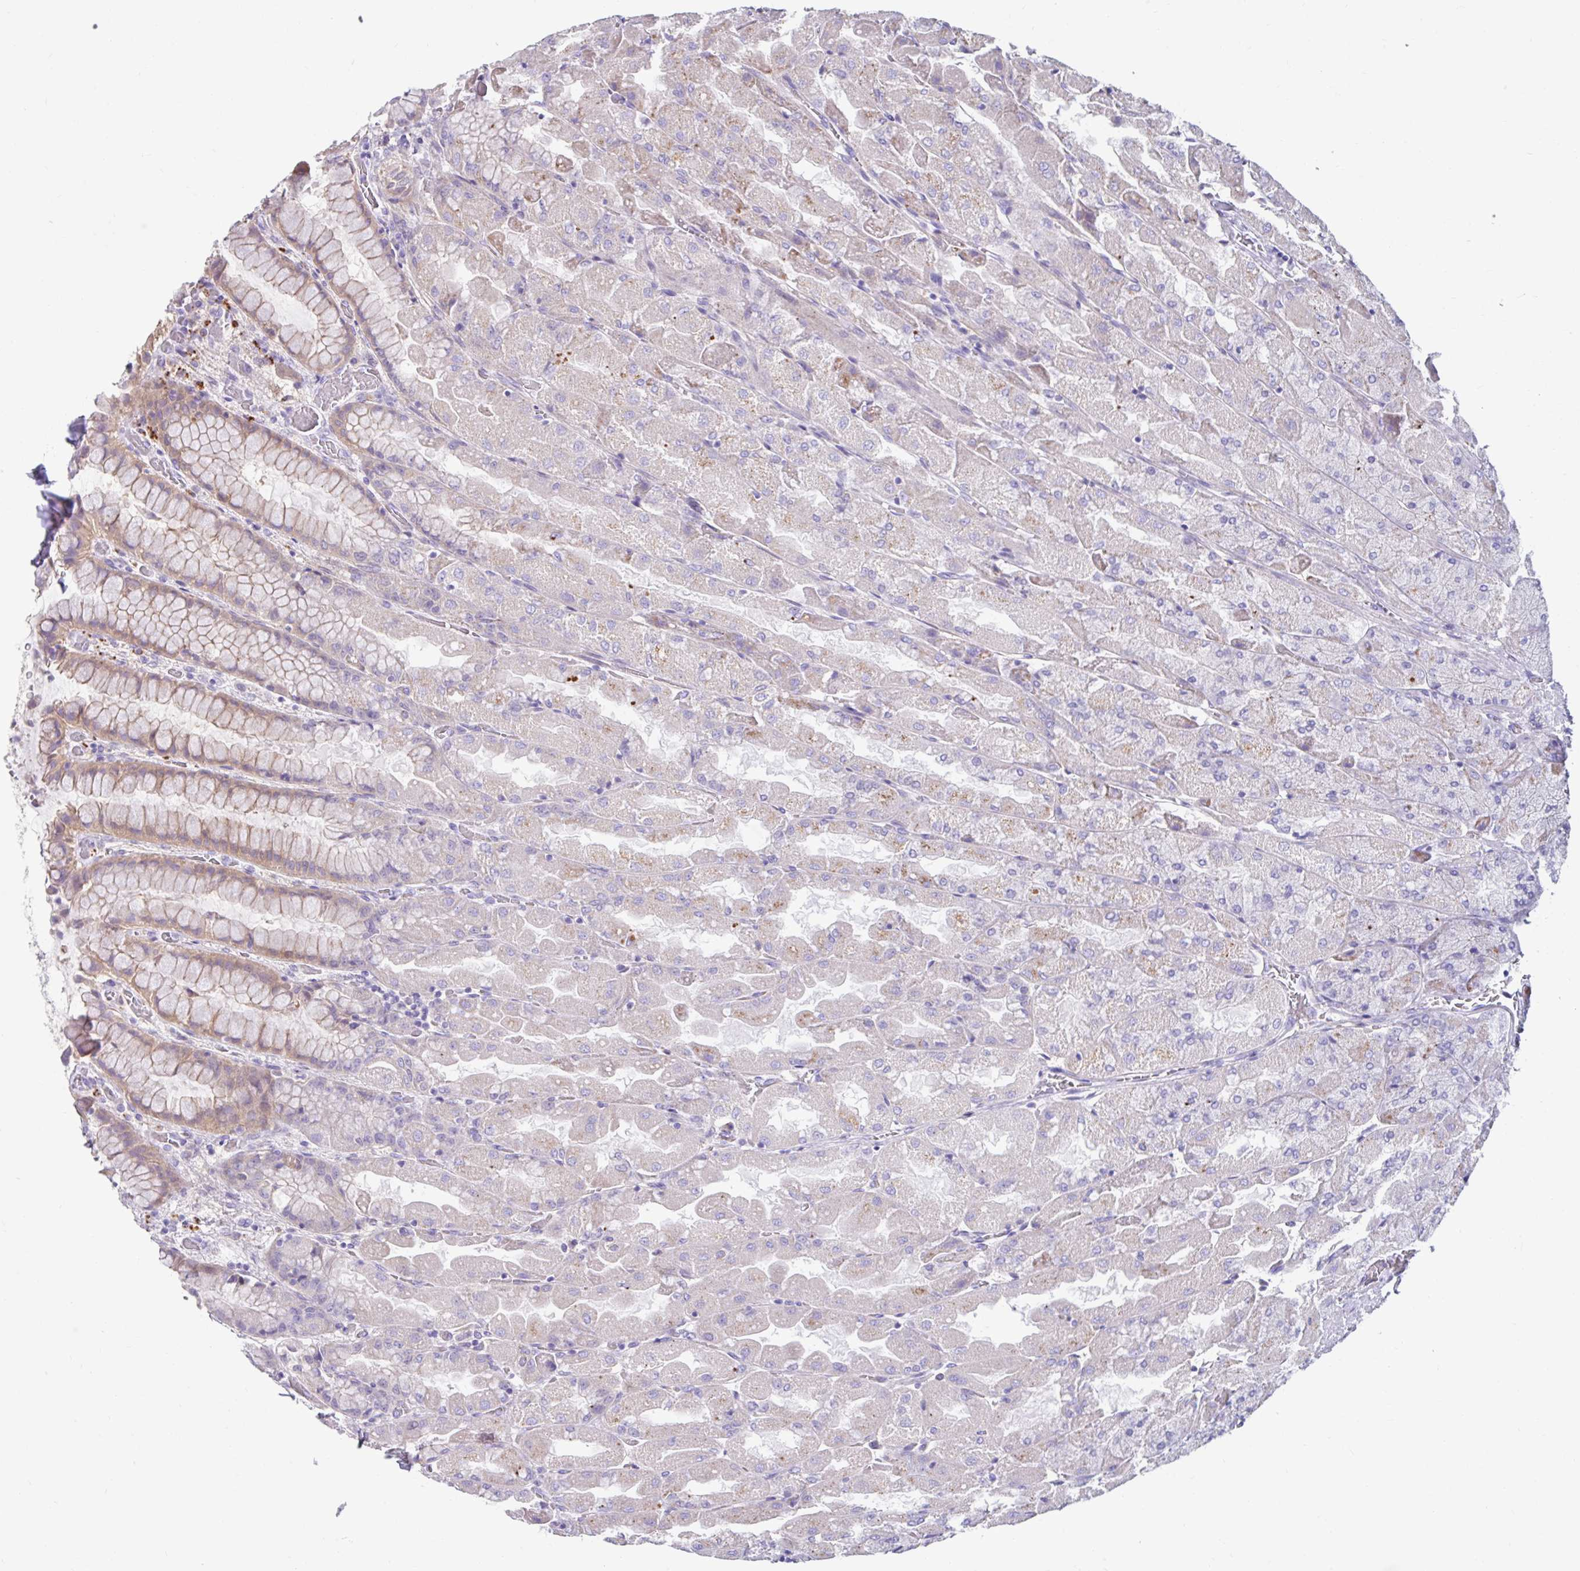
{"staining": {"intensity": "moderate", "quantity": "<25%", "location": "cytoplasmic/membranous"}, "tissue": "stomach", "cell_type": "Glandular cells", "image_type": "normal", "snomed": [{"axis": "morphology", "description": "Normal tissue, NOS"}, {"axis": "topography", "description": "Stomach"}], "caption": "Stomach was stained to show a protein in brown. There is low levels of moderate cytoplasmic/membranous positivity in about <25% of glandular cells. (Brightfield microscopy of DAB IHC at high magnification).", "gene": "ZNF33A", "patient": {"sex": "female", "age": 61}}